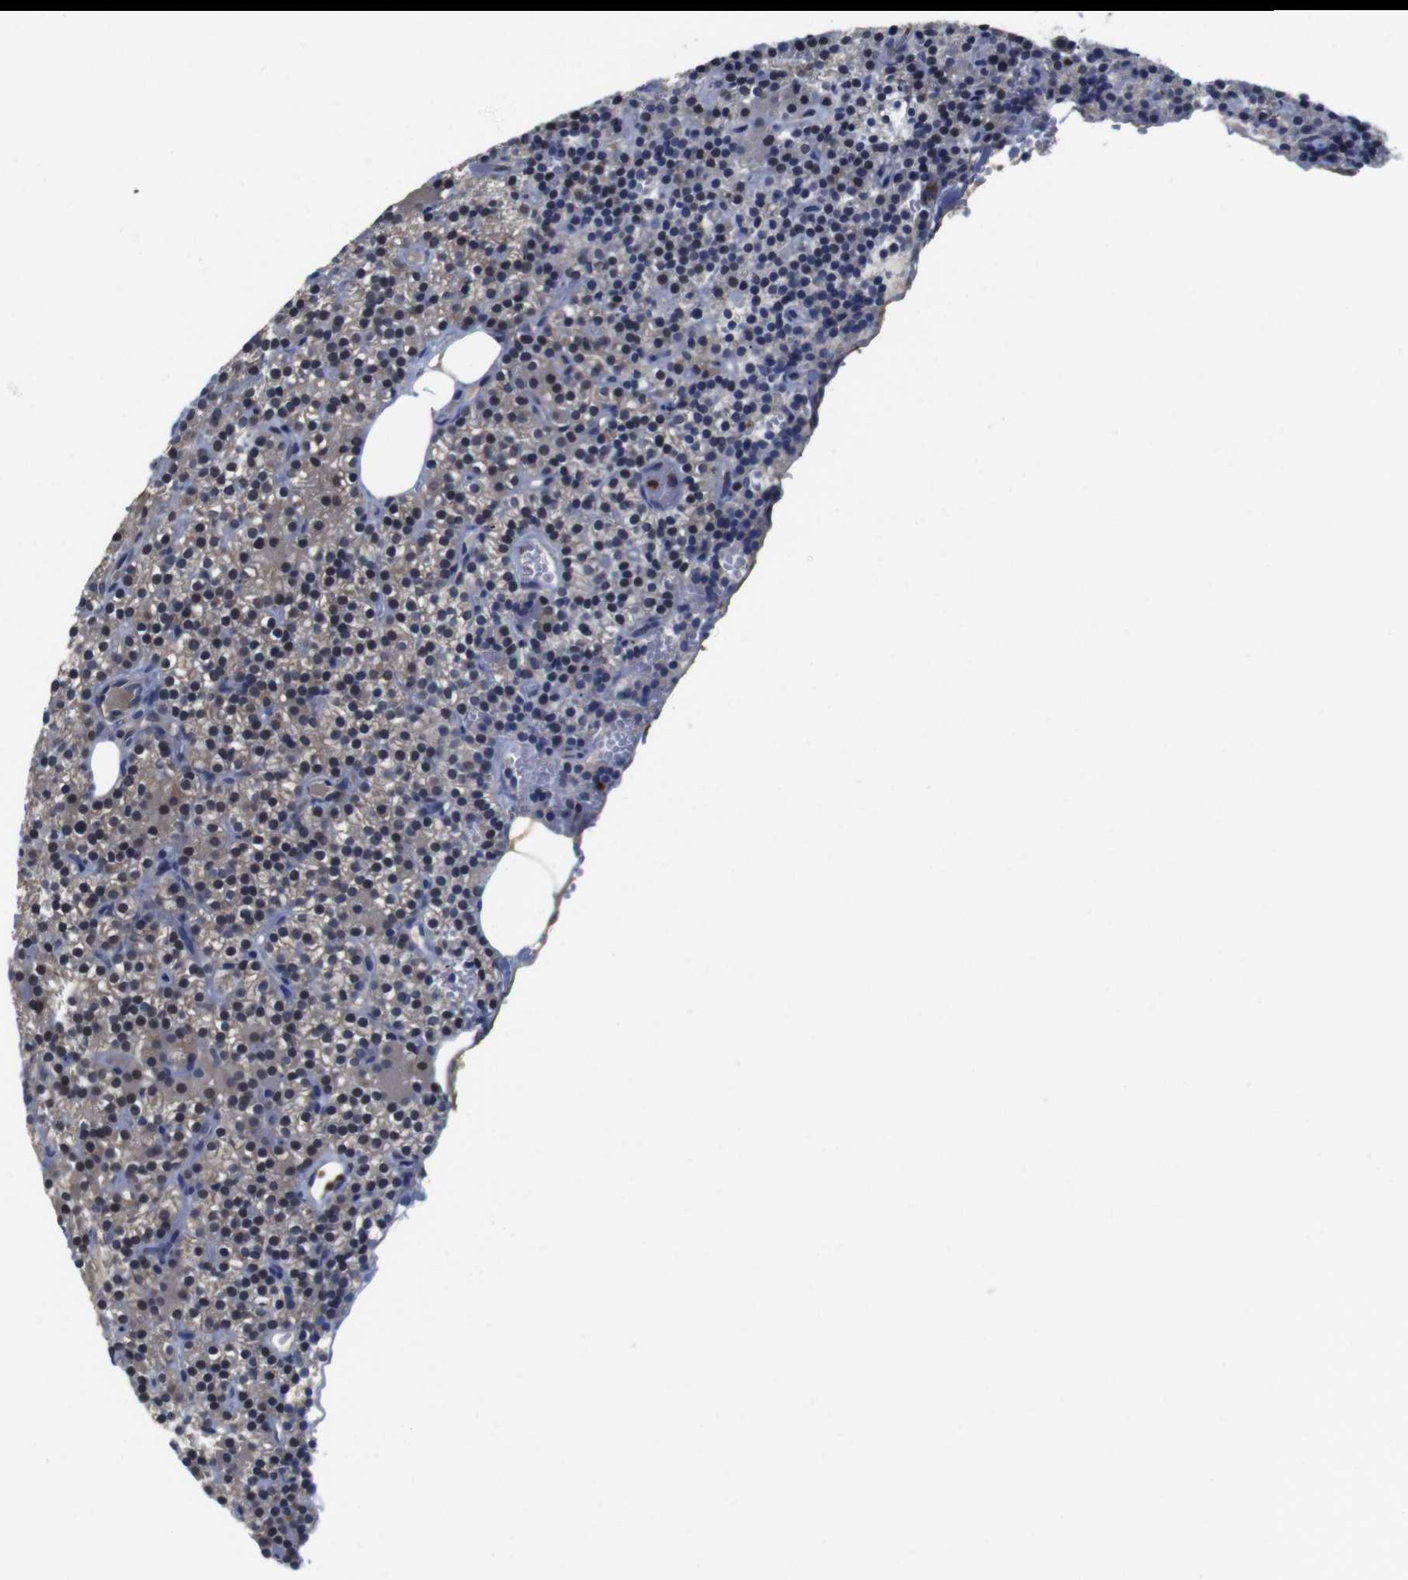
{"staining": {"intensity": "weak", "quantity": ">75%", "location": "cytoplasmic/membranous,nuclear"}, "tissue": "parathyroid gland", "cell_type": "Glandular cells", "image_type": "normal", "snomed": [{"axis": "morphology", "description": "Normal tissue, NOS"}, {"axis": "morphology", "description": "Hyperplasia, NOS"}, {"axis": "topography", "description": "Parathyroid gland"}], "caption": "High-power microscopy captured an immunohistochemistry image of normal parathyroid gland, revealing weak cytoplasmic/membranous,nuclear staining in about >75% of glandular cells. (Brightfield microscopy of DAB IHC at high magnification).", "gene": "FNTA", "patient": {"sex": "male", "age": 44}}